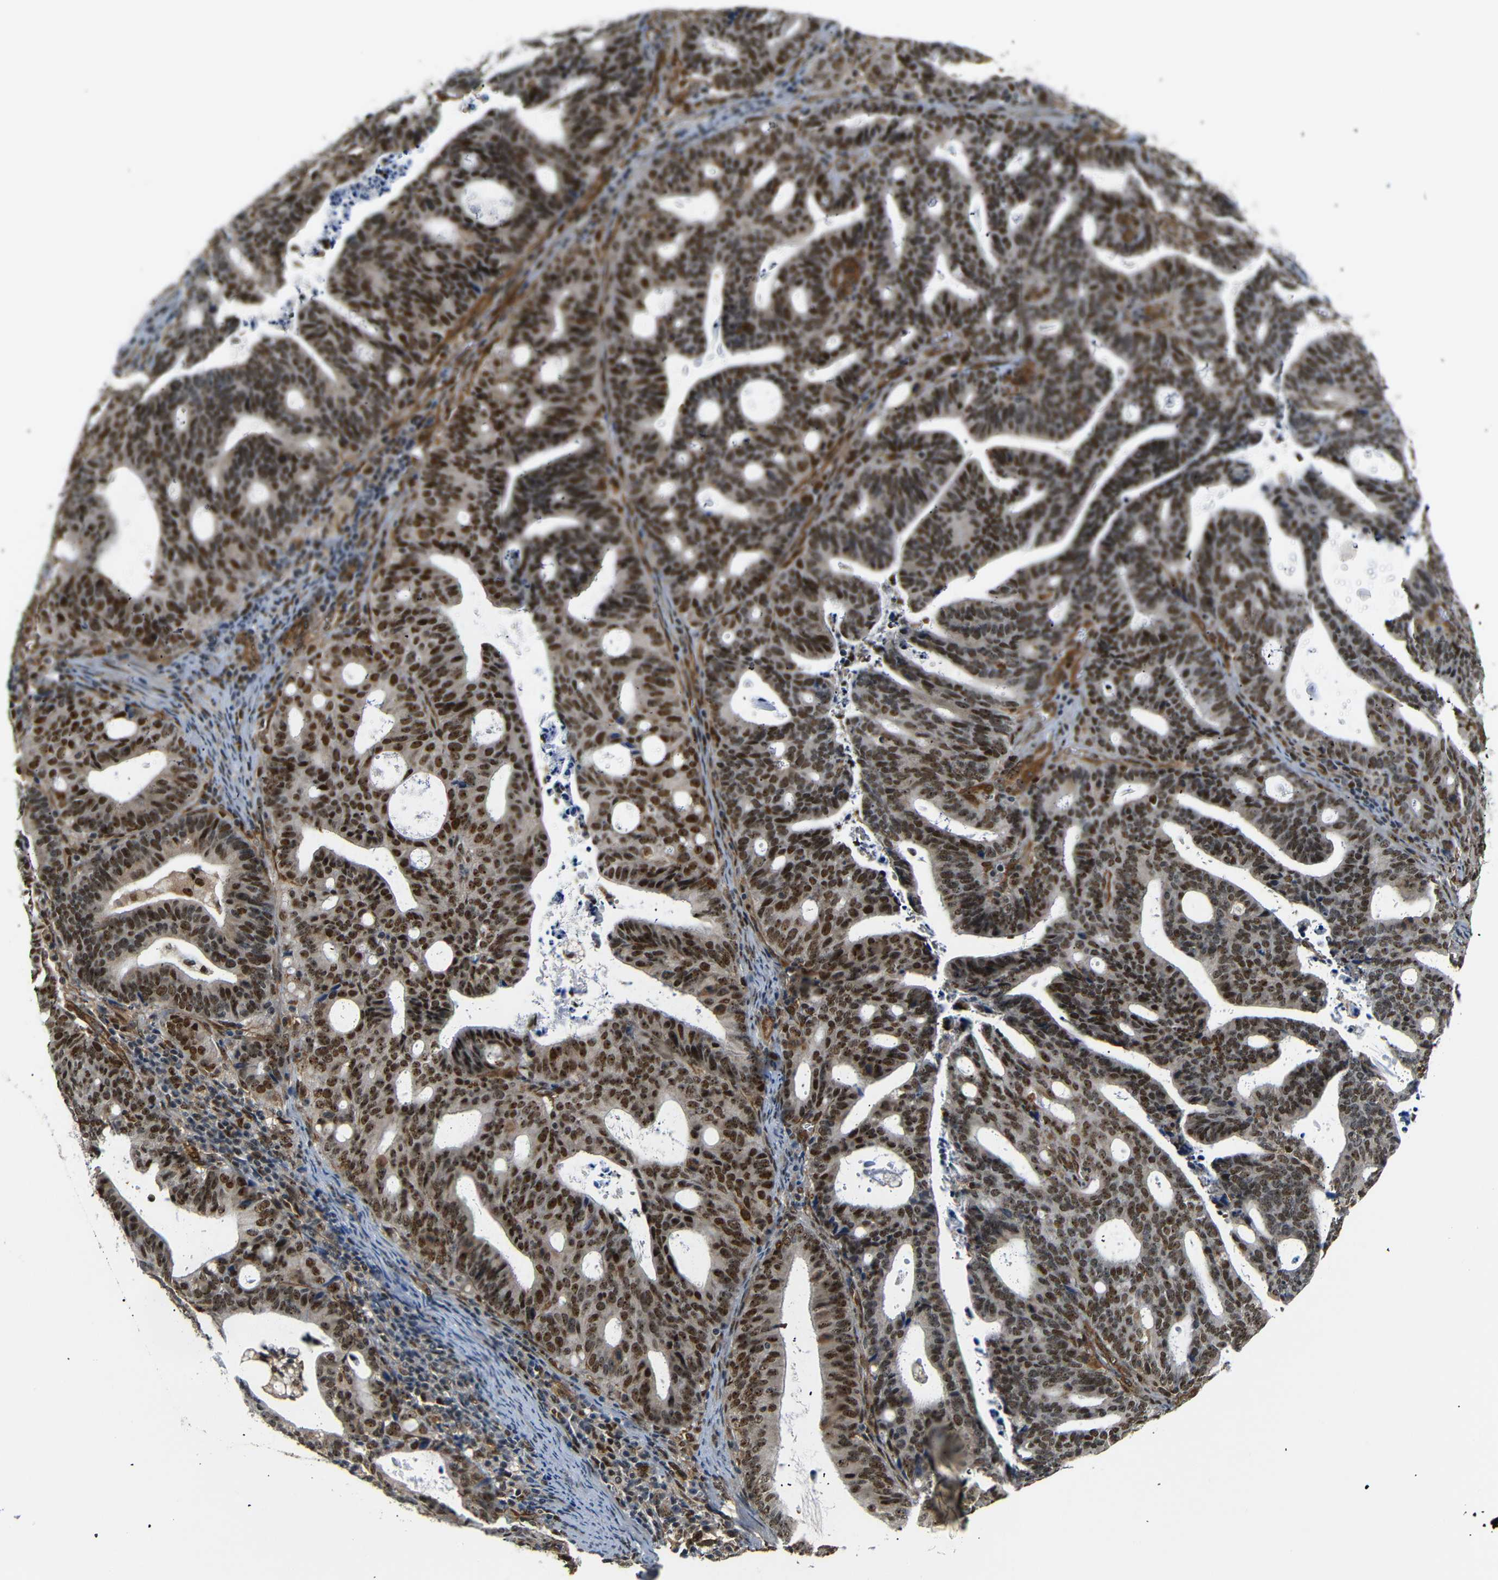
{"staining": {"intensity": "strong", "quantity": ">75%", "location": "cytoplasmic/membranous,nuclear"}, "tissue": "endometrial cancer", "cell_type": "Tumor cells", "image_type": "cancer", "snomed": [{"axis": "morphology", "description": "Adenocarcinoma, NOS"}, {"axis": "topography", "description": "Uterus"}], "caption": "A brown stain labels strong cytoplasmic/membranous and nuclear positivity of a protein in human adenocarcinoma (endometrial) tumor cells. The staining is performed using DAB (3,3'-diaminobenzidine) brown chromogen to label protein expression. The nuclei are counter-stained blue using hematoxylin.", "gene": "PARN", "patient": {"sex": "female", "age": 83}}